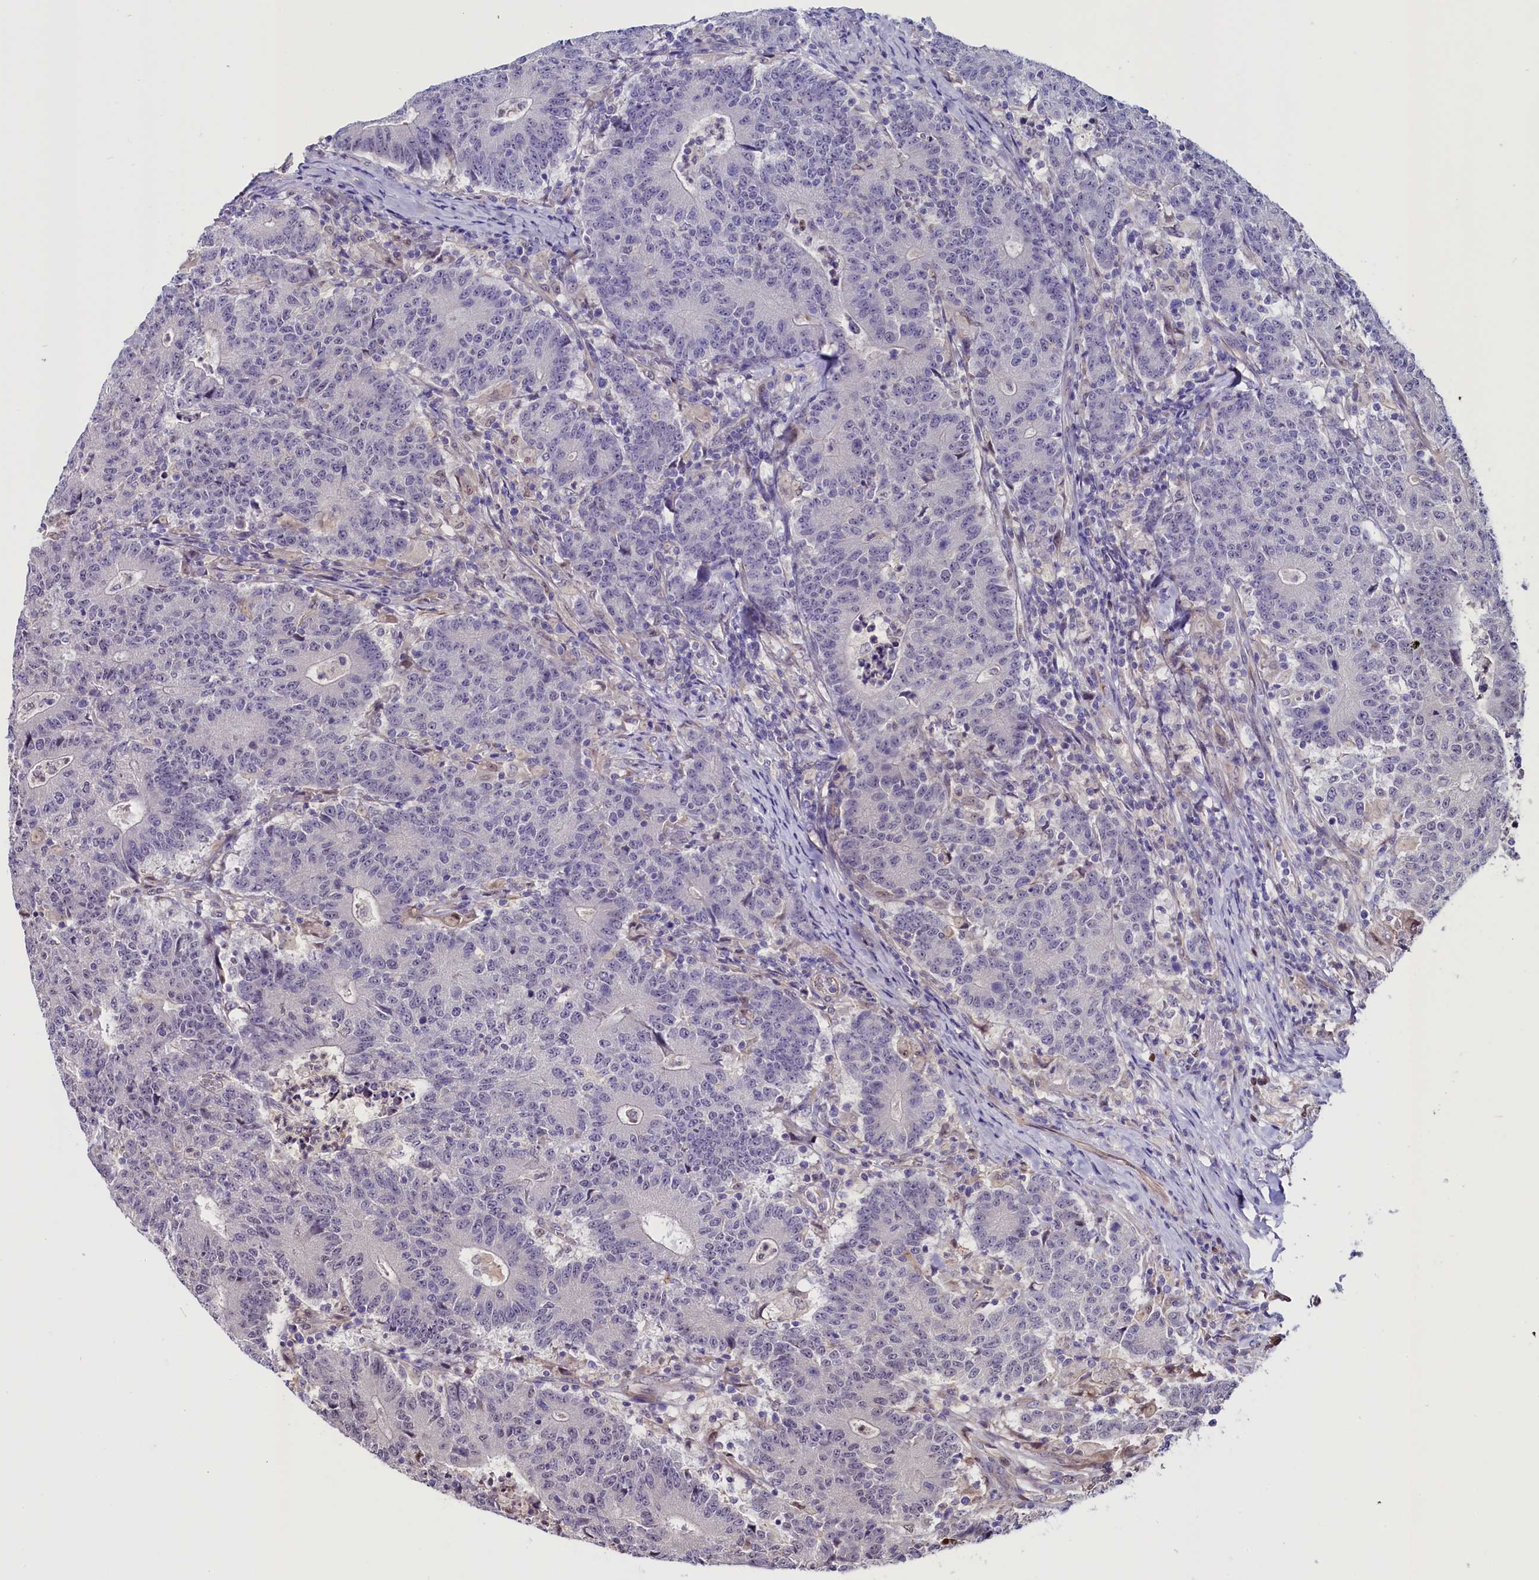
{"staining": {"intensity": "negative", "quantity": "none", "location": "none"}, "tissue": "colorectal cancer", "cell_type": "Tumor cells", "image_type": "cancer", "snomed": [{"axis": "morphology", "description": "Adenocarcinoma, NOS"}, {"axis": "topography", "description": "Colon"}], "caption": "There is no significant positivity in tumor cells of adenocarcinoma (colorectal).", "gene": "PDILT", "patient": {"sex": "female", "age": 75}}